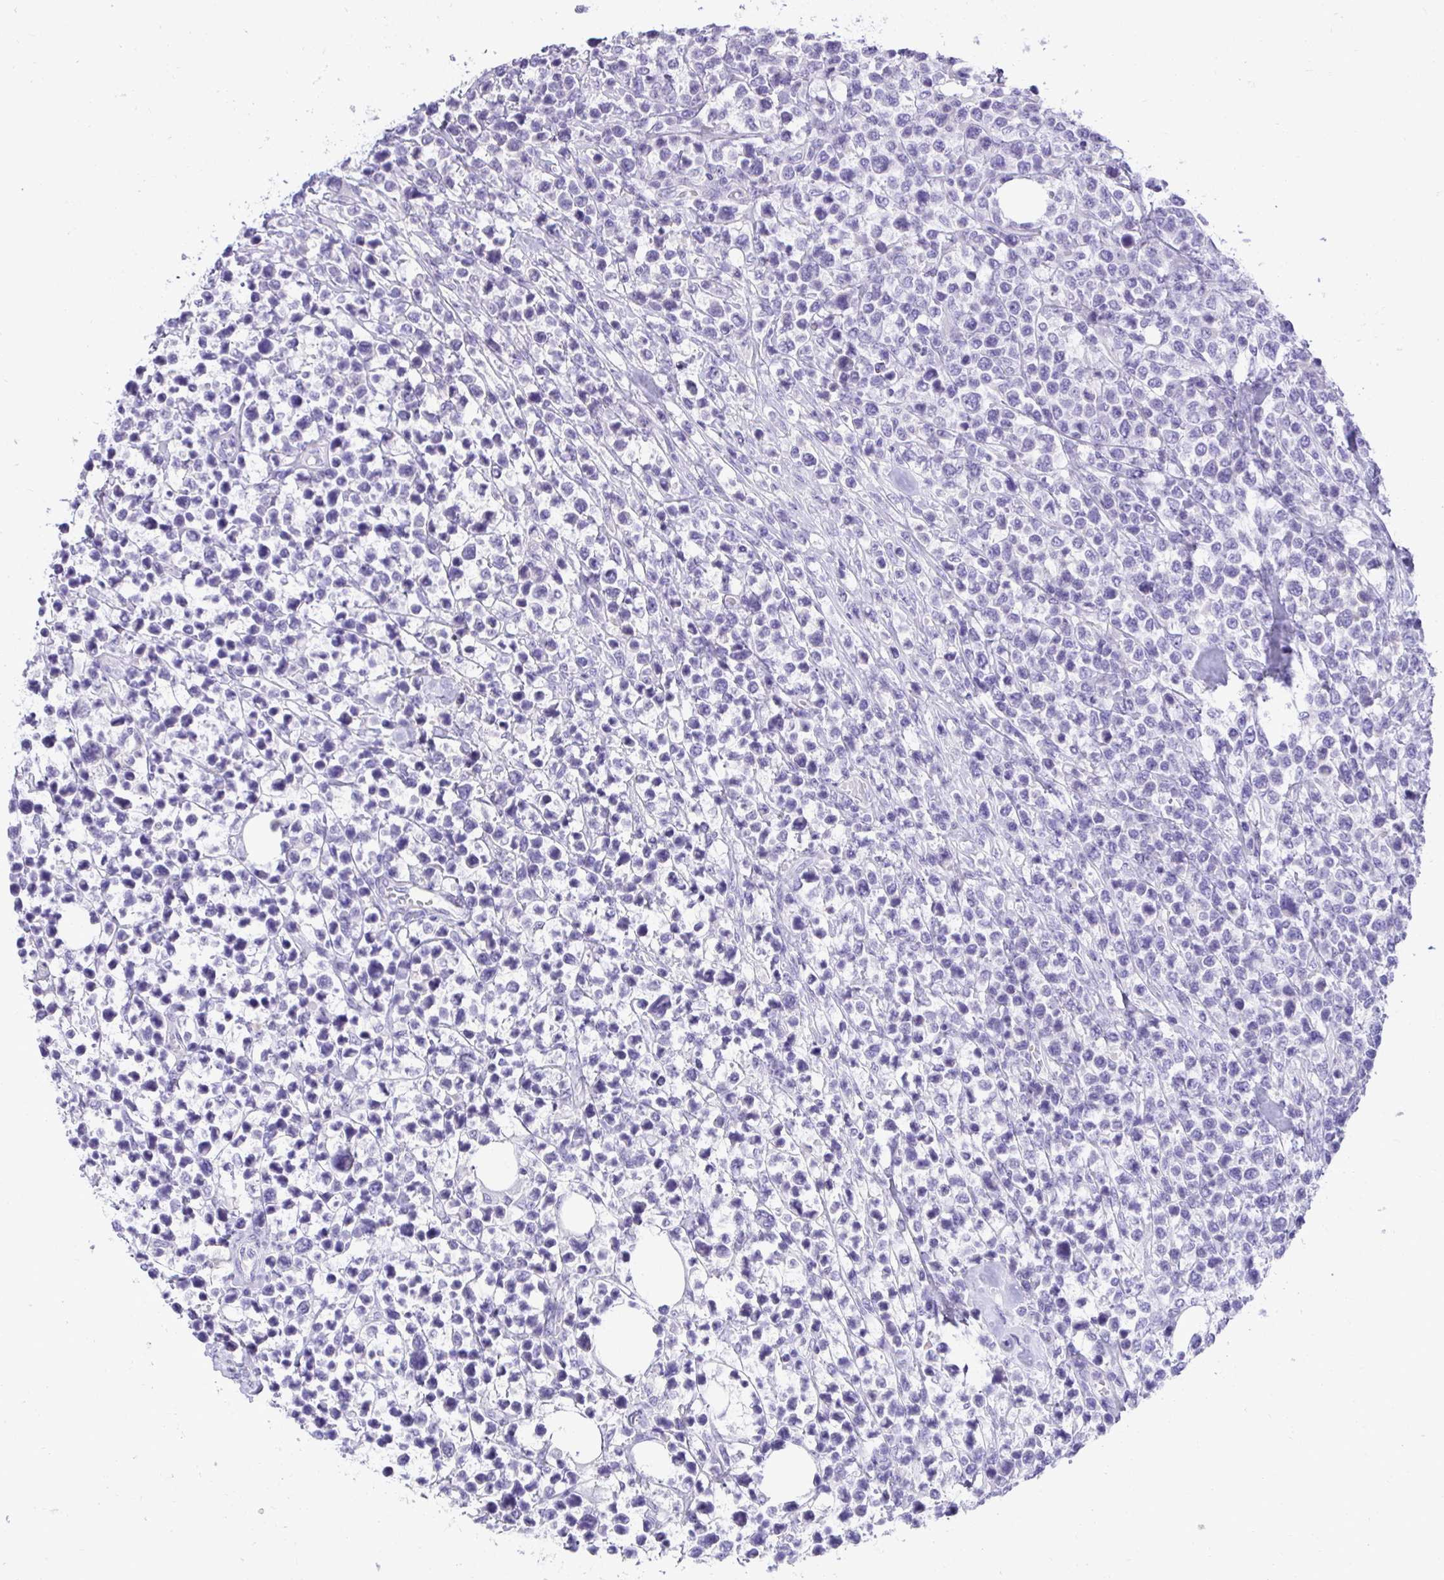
{"staining": {"intensity": "negative", "quantity": "none", "location": "none"}, "tissue": "lymphoma", "cell_type": "Tumor cells", "image_type": "cancer", "snomed": [{"axis": "morphology", "description": "Malignant lymphoma, non-Hodgkin's type, High grade"}, {"axis": "topography", "description": "Soft tissue"}], "caption": "DAB (3,3'-diaminobenzidine) immunohistochemical staining of lymphoma reveals no significant positivity in tumor cells.", "gene": "TMCO5A", "patient": {"sex": "female", "age": 56}}